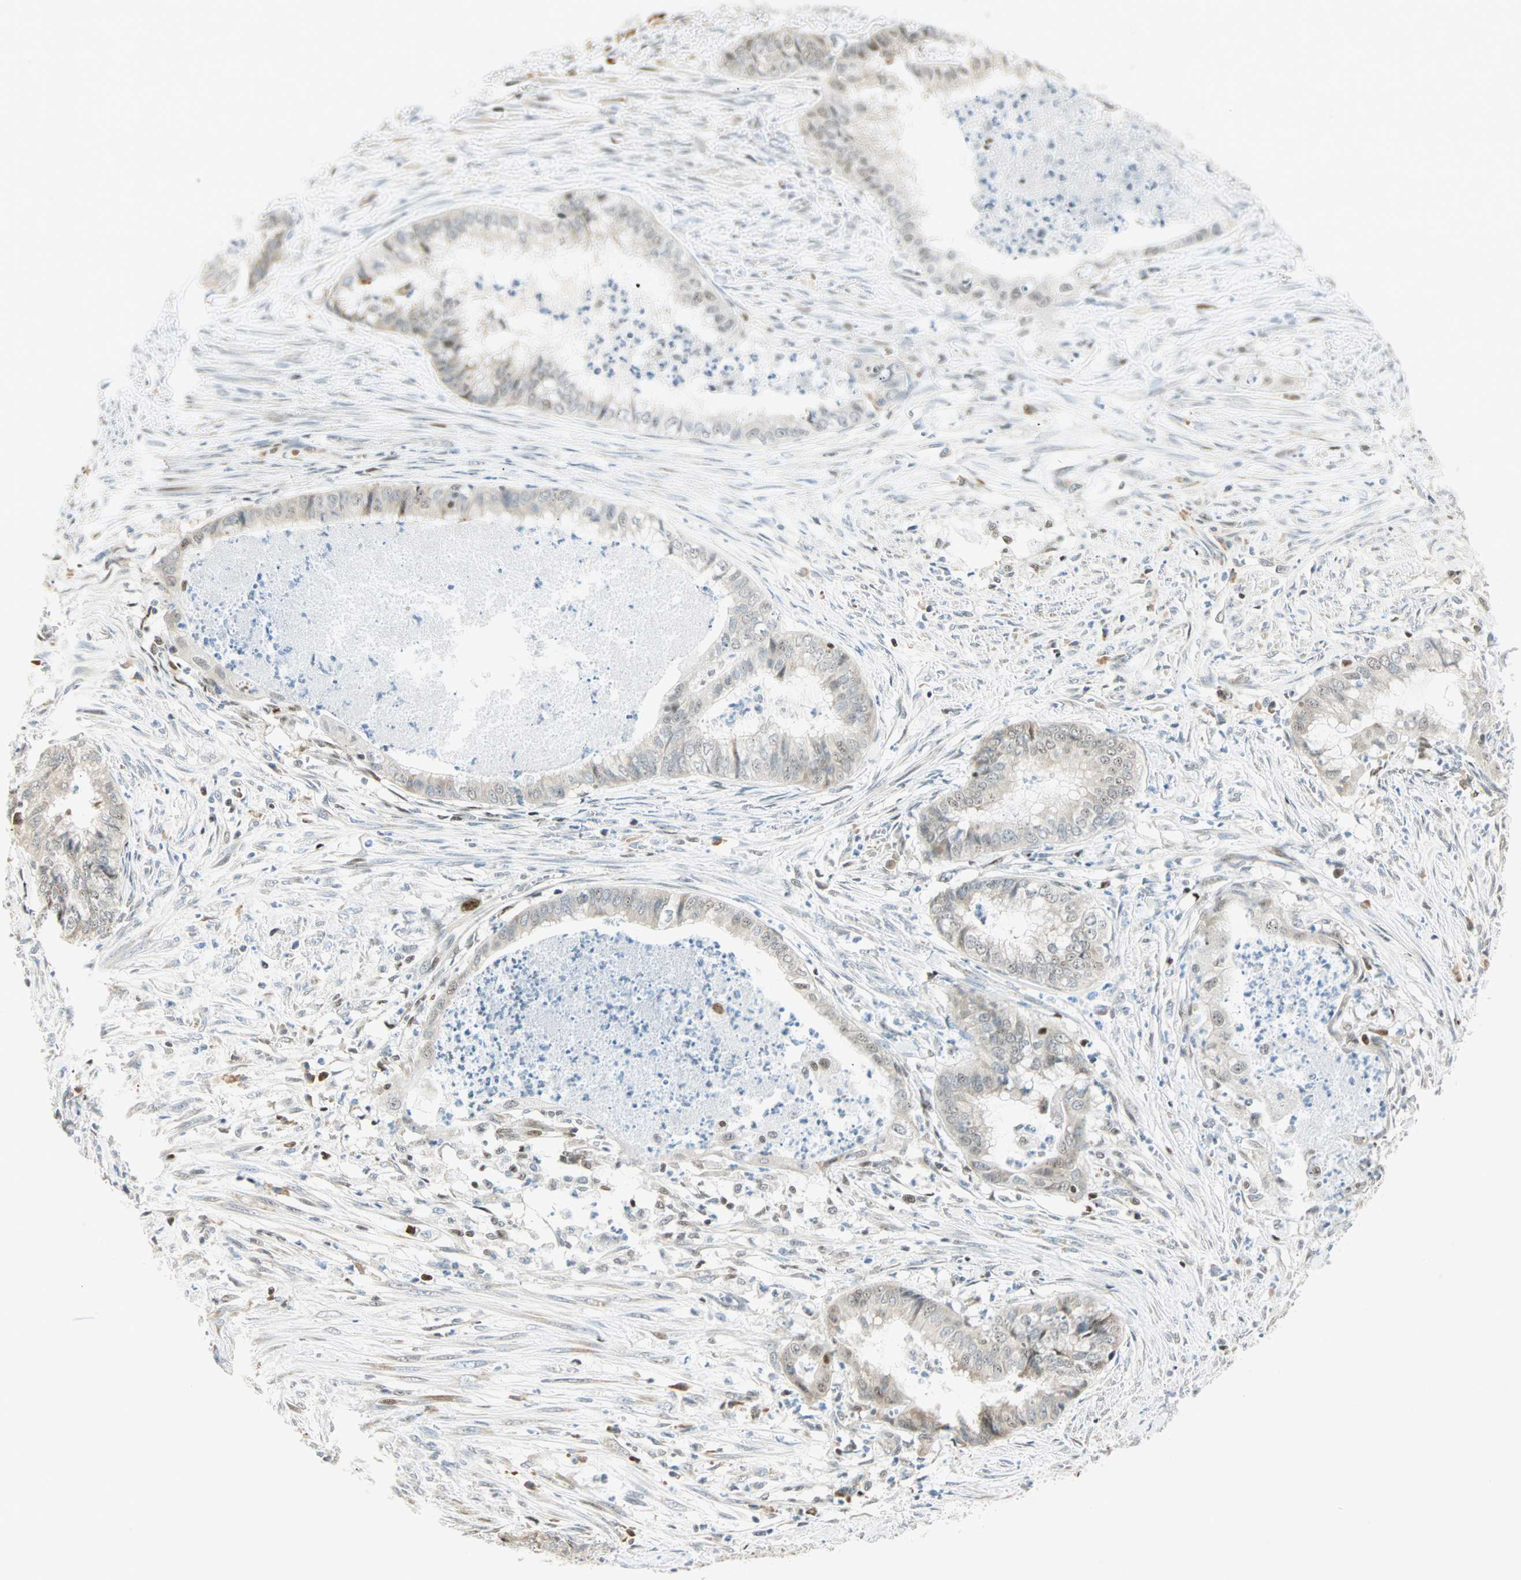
{"staining": {"intensity": "weak", "quantity": "<25%", "location": "cytoplasmic/membranous"}, "tissue": "endometrial cancer", "cell_type": "Tumor cells", "image_type": "cancer", "snomed": [{"axis": "morphology", "description": "Necrosis, NOS"}, {"axis": "morphology", "description": "Adenocarcinoma, NOS"}, {"axis": "topography", "description": "Endometrium"}], "caption": "The image displays no staining of tumor cells in endometrial adenocarcinoma.", "gene": "MSX2", "patient": {"sex": "female", "age": 79}}